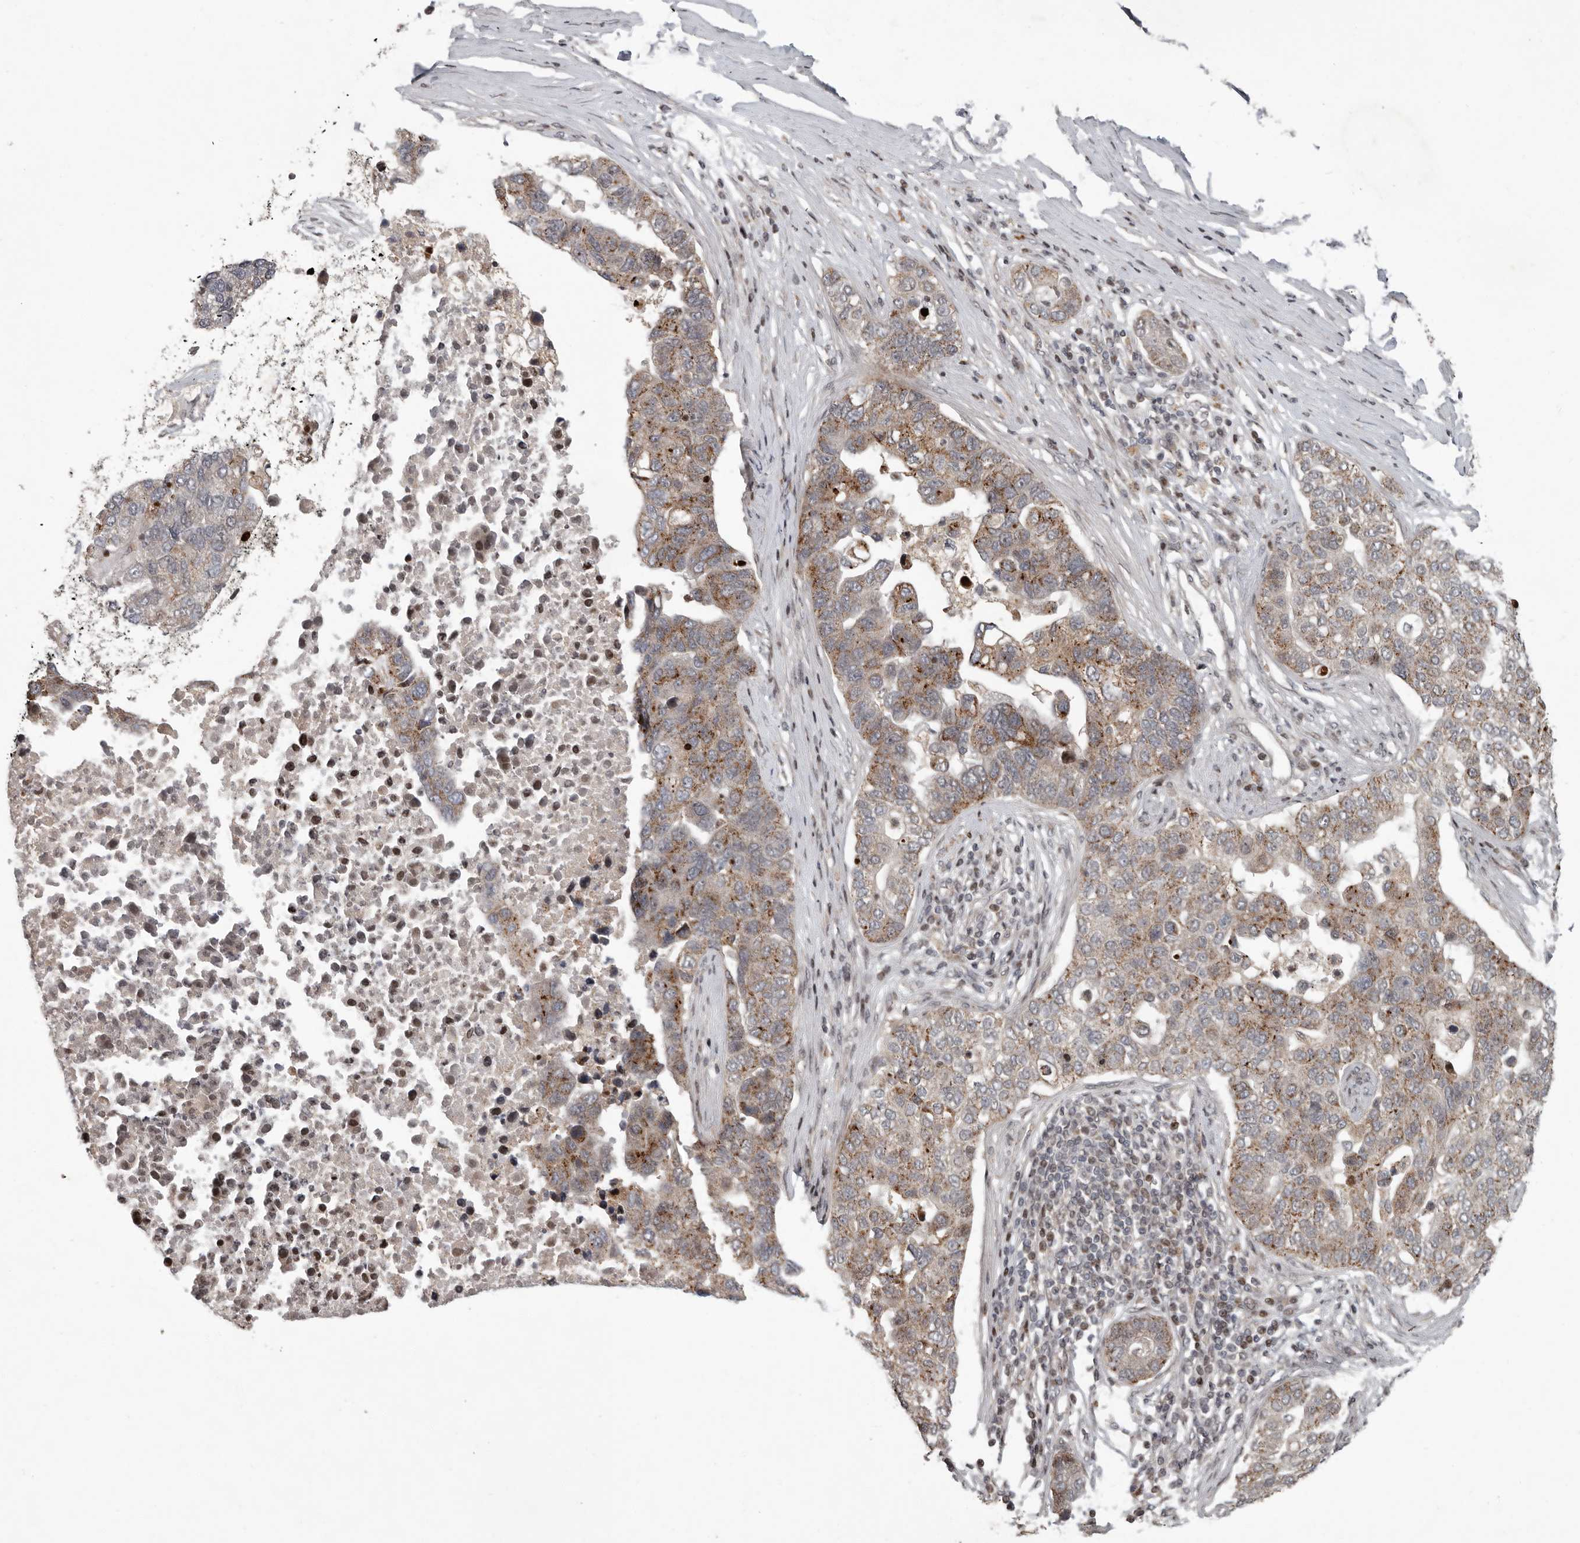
{"staining": {"intensity": "moderate", "quantity": ">75%", "location": "cytoplasmic/membranous"}, "tissue": "pancreatic cancer", "cell_type": "Tumor cells", "image_type": "cancer", "snomed": [{"axis": "morphology", "description": "Adenocarcinoma, NOS"}, {"axis": "topography", "description": "Pancreas"}], "caption": "Pancreatic adenocarcinoma stained with a protein marker reveals moderate staining in tumor cells.", "gene": "RABIF", "patient": {"sex": "female", "age": 61}}